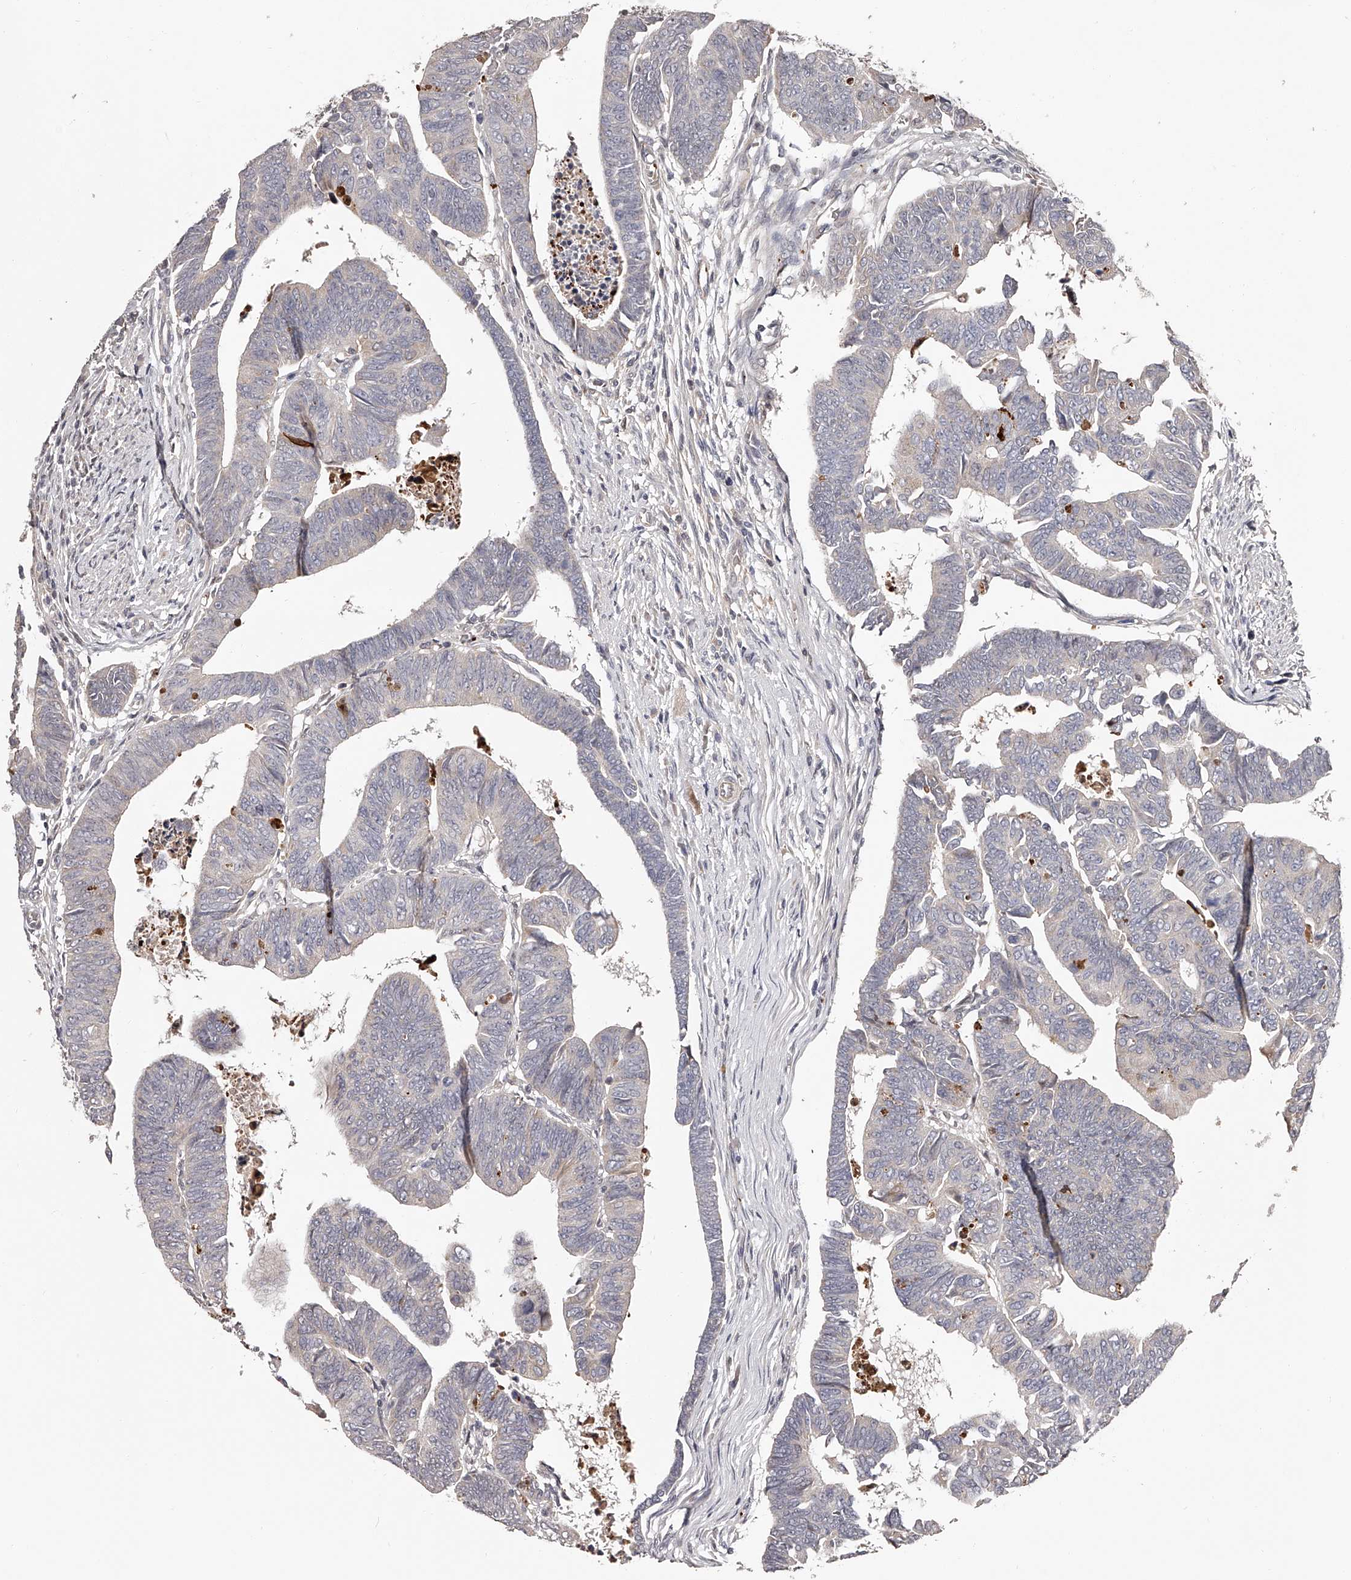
{"staining": {"intensity": "negative", "quantity": "none", "location": "none"}, "tissue": "colorectal cancer", "cell_type": "Tumor cells", "image_type": "cancer", "snomed": [{"axis": "morphology", "description": "Adenocarcinoma, NOS"}, {"axis": "topography", "description": "Rectum"}], "caption": "IHC micrograph of neoplastic tissue: human colorectal adenocarcinoma stained with DAB (3,3'-diaminobenzidine) reveals no significant protein positivity in tumor cells. (DAB immunohistochemistry with hematoxylin counter stain).", "gene": "URGCP", "patient": {"sex": "female", "age": 65}}